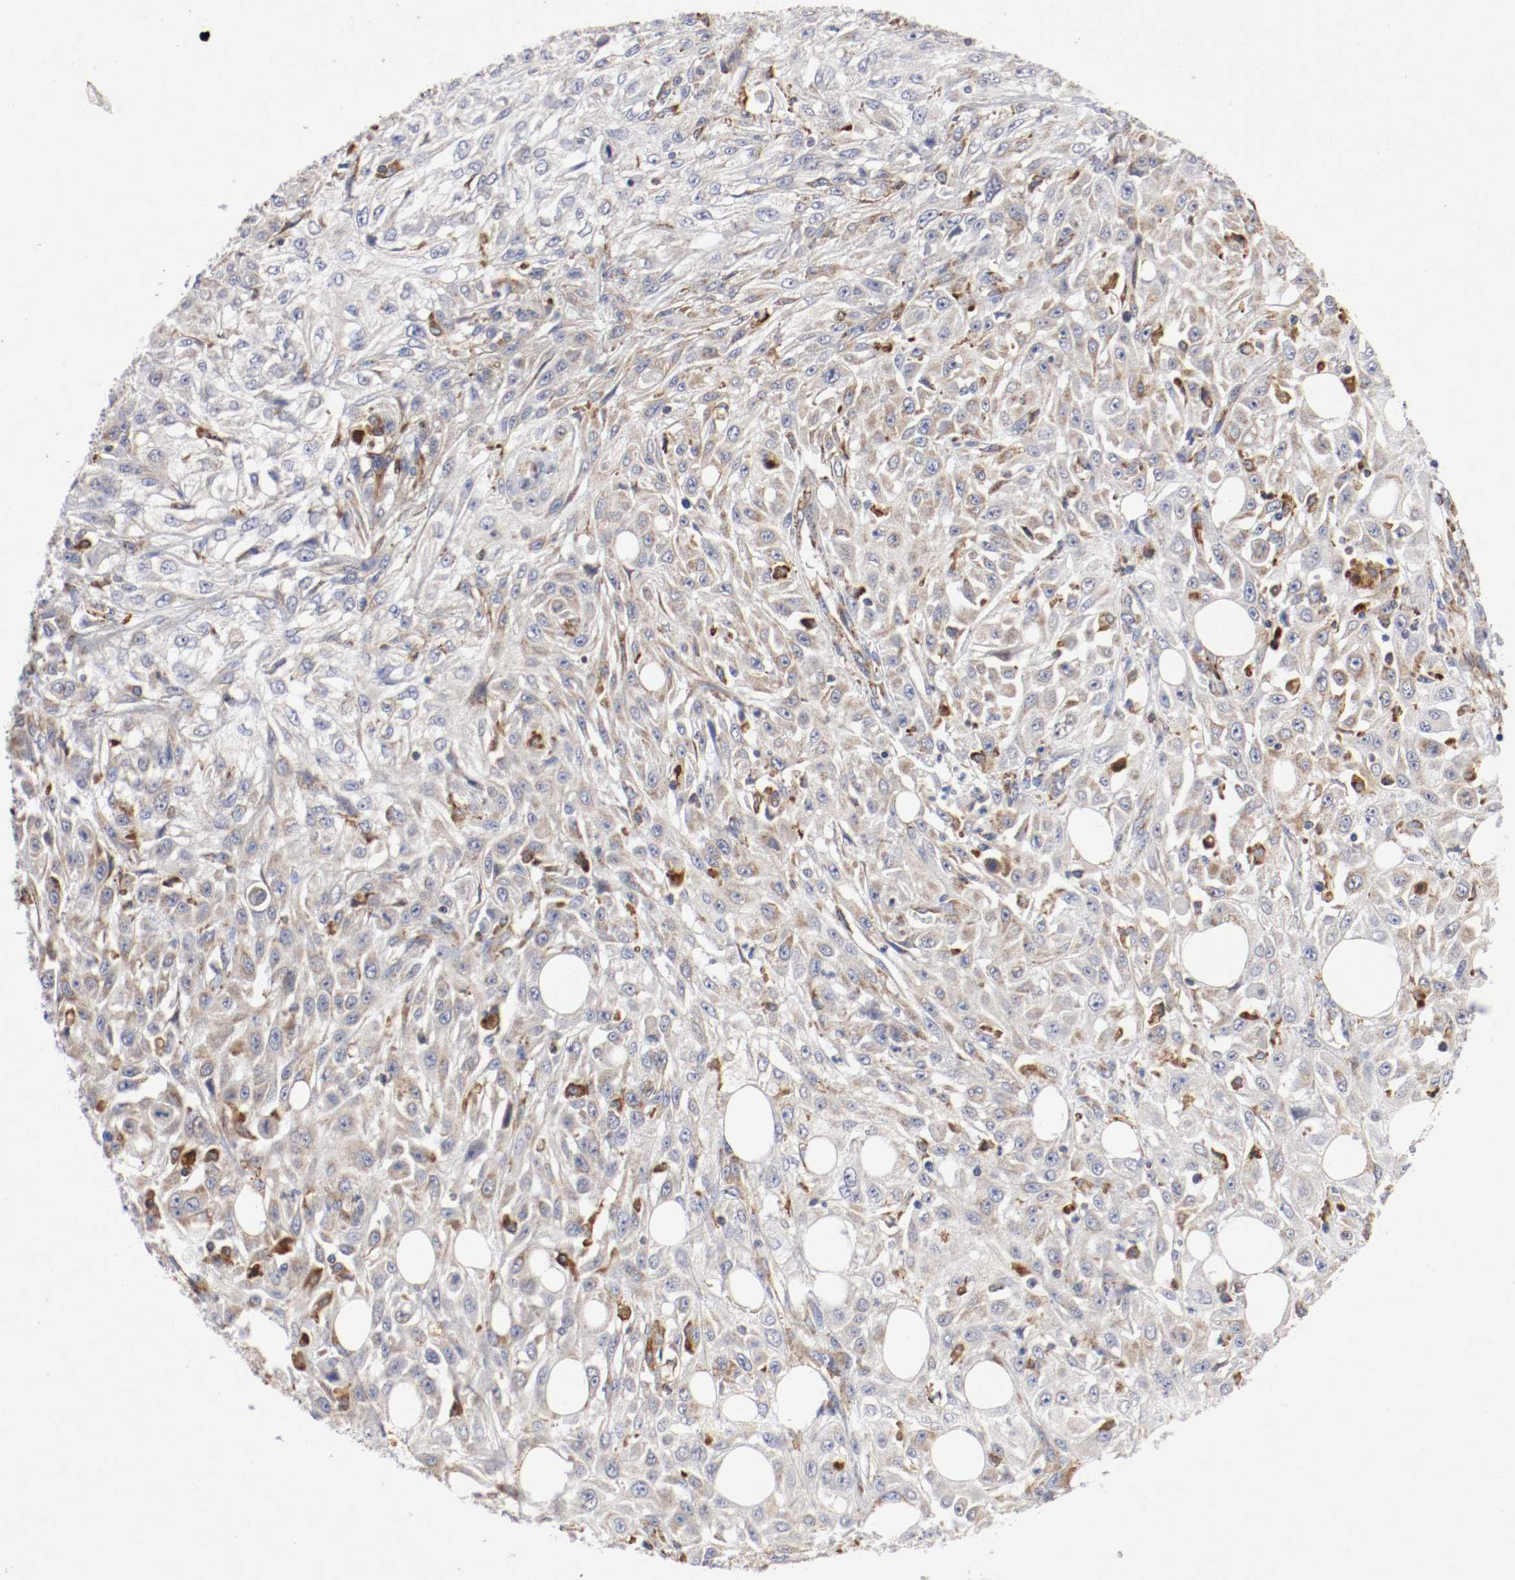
{"staining": {"intensity": "strong", "quantity": "25%-75%", "location": "cytoplasmic/membranous"}, "tissue": "skin cancer", "cell_type": "Tumor cells", "image_type": "cancer", "snomed": [{"axis": "morphology", "description": "Squamous cell carcinoma, NOS"}, {"axis": "topography", "description": "Skin"}], "caption": "About 25%-75% of tumor cells in human skin squamous cell carcinoma exhibit strong cytoplasmic/membranous protein staining as visualized by brown immunohistochemical staining.", "gene": "TRAF2", "patient": {"sex": "male", "age": 75}}